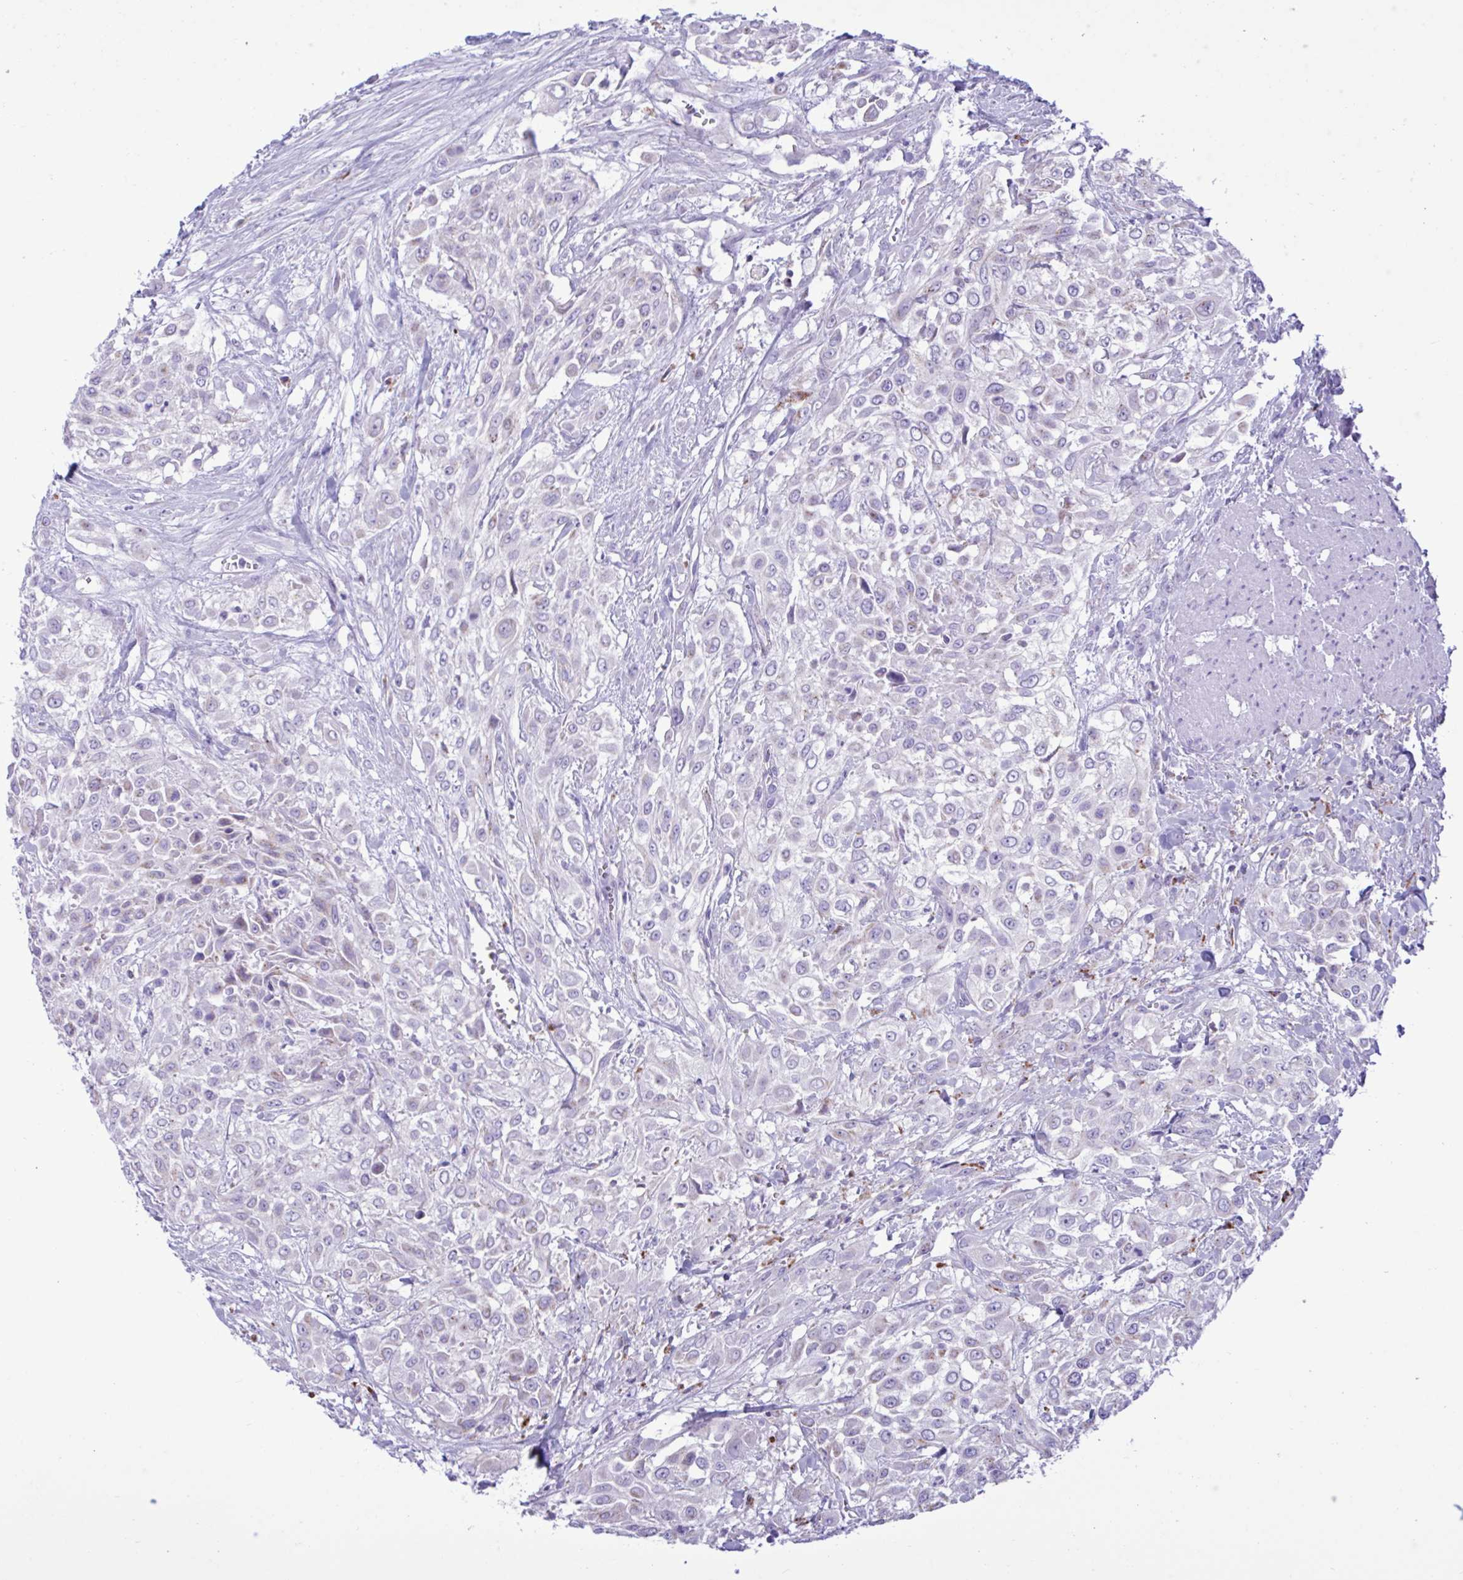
{"staining": {"intensity": "negative", "quantity": "none", "location": "none"}, "tissue": "urothelial cancer", "cell_type": "Tumor cells", "image_type": "cancer", "snomed": [{"axis": "morphology", "description": "Urothelial carcinoma, High grade"}, {"axis": "topography", "description": "Urinary bladder"}], "caption": "Immunohistochemistry micrograph of human urothelial cancer stained for a protein (brown), which shows no positivity in tumor cells. Nuclei are stained in blue.", "gene": "XCL1", "patient": {"sex": "male", "age": 57}}